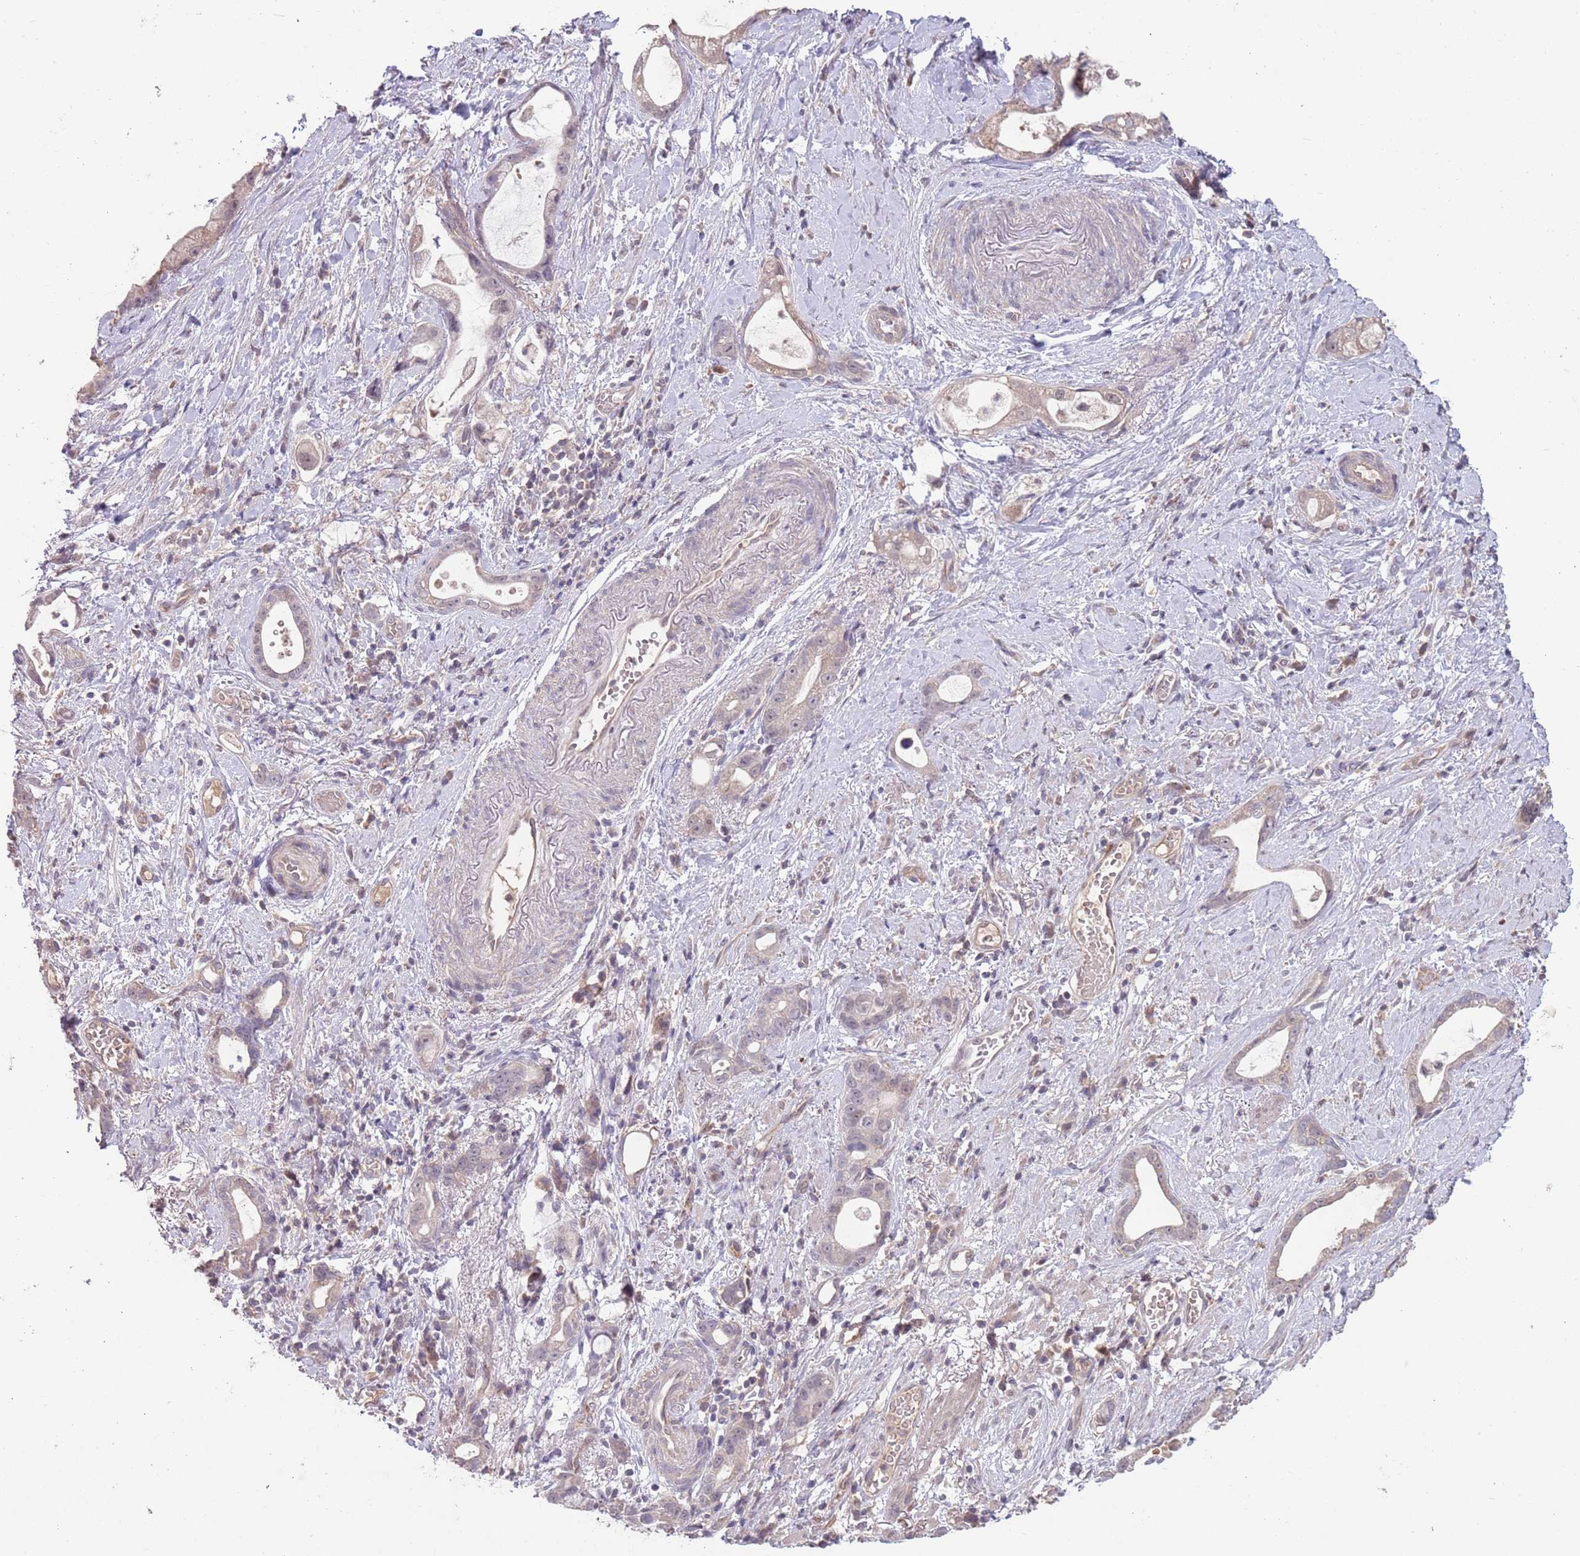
{"staining": {"intensity": "weak", "quantity": "<25%", "location": "cytoplasmic/membranous"}, "tissue": "stomach cancer", "cell_type": "Tumor cells", "image_type": "cancer", "snomed": [{"axis": "morphology", "description": "Adenocarcinoma, NOS"}, {"axis": "topography", "description": "Stomach"}], "caption": "This is an immunohistochemistry (IHC) histopathology image of stomach cancer. There is no expression in tumor cells.", "gene": "MEI1", "patient": {"sex": "male", "age": 55}}